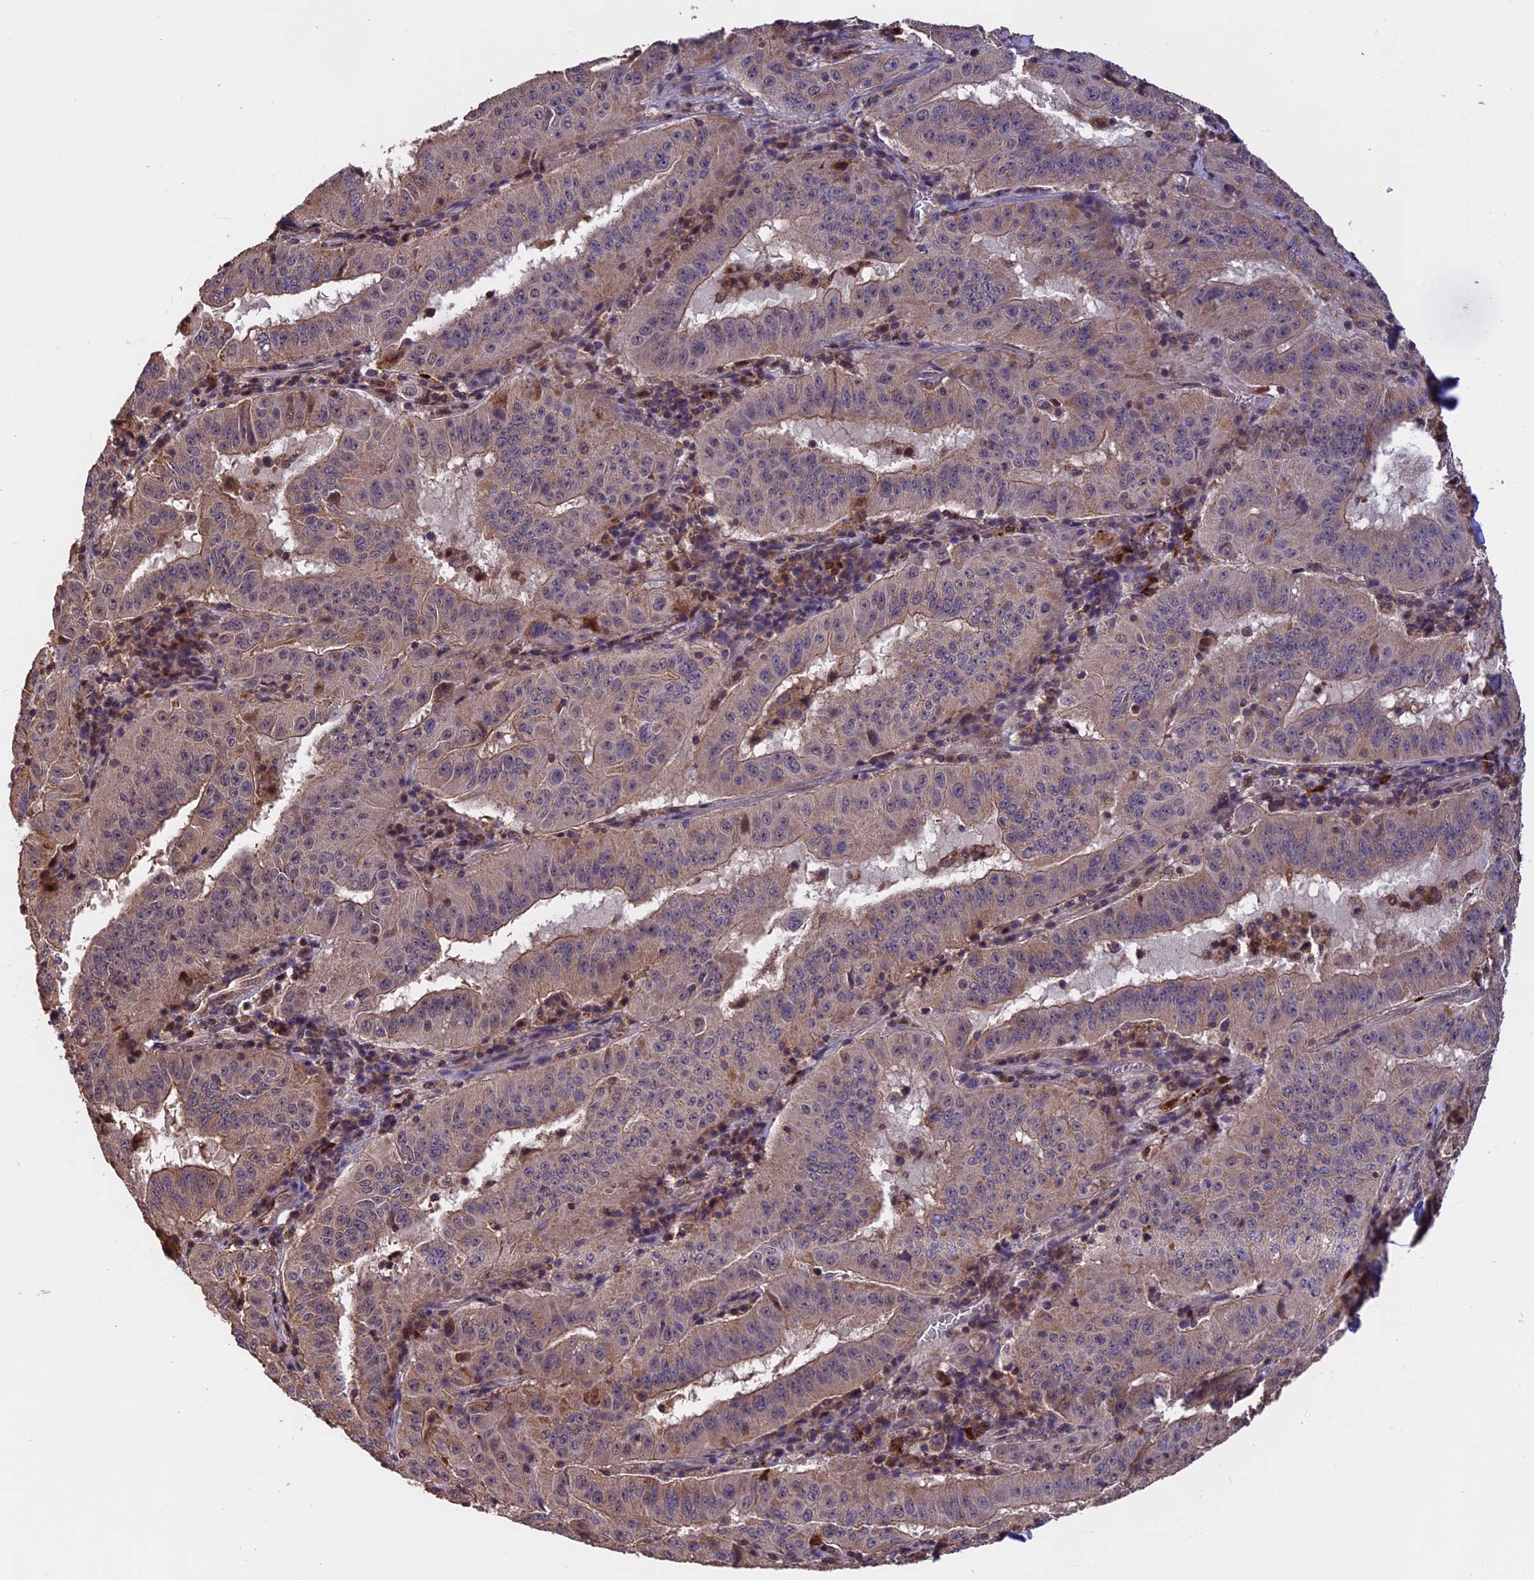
{"staining": {"intensity": "weak", "quantity": "25%-75%", "location": "cytoplasmic/membranous"}, "tissue": "pancreatic cancer", "cell_type": "Tumor cells", "image_type": "cancer", "snomed": [{"axis": "morphology", "description": "Adenocarcinoma, NOS"}, {"axis": "topography", "description": "Pancreas"}], "caption": "High-power microscopy captured an immunohistochemistry photomicrograph of adenocarcinoma (pancreatic), revealing weak cytoplasmic/membranous expression in approximately 25%-75% of tumor cells.", "gene": "PKD2L2", "patient": {"sex": "male", "age": 63}}